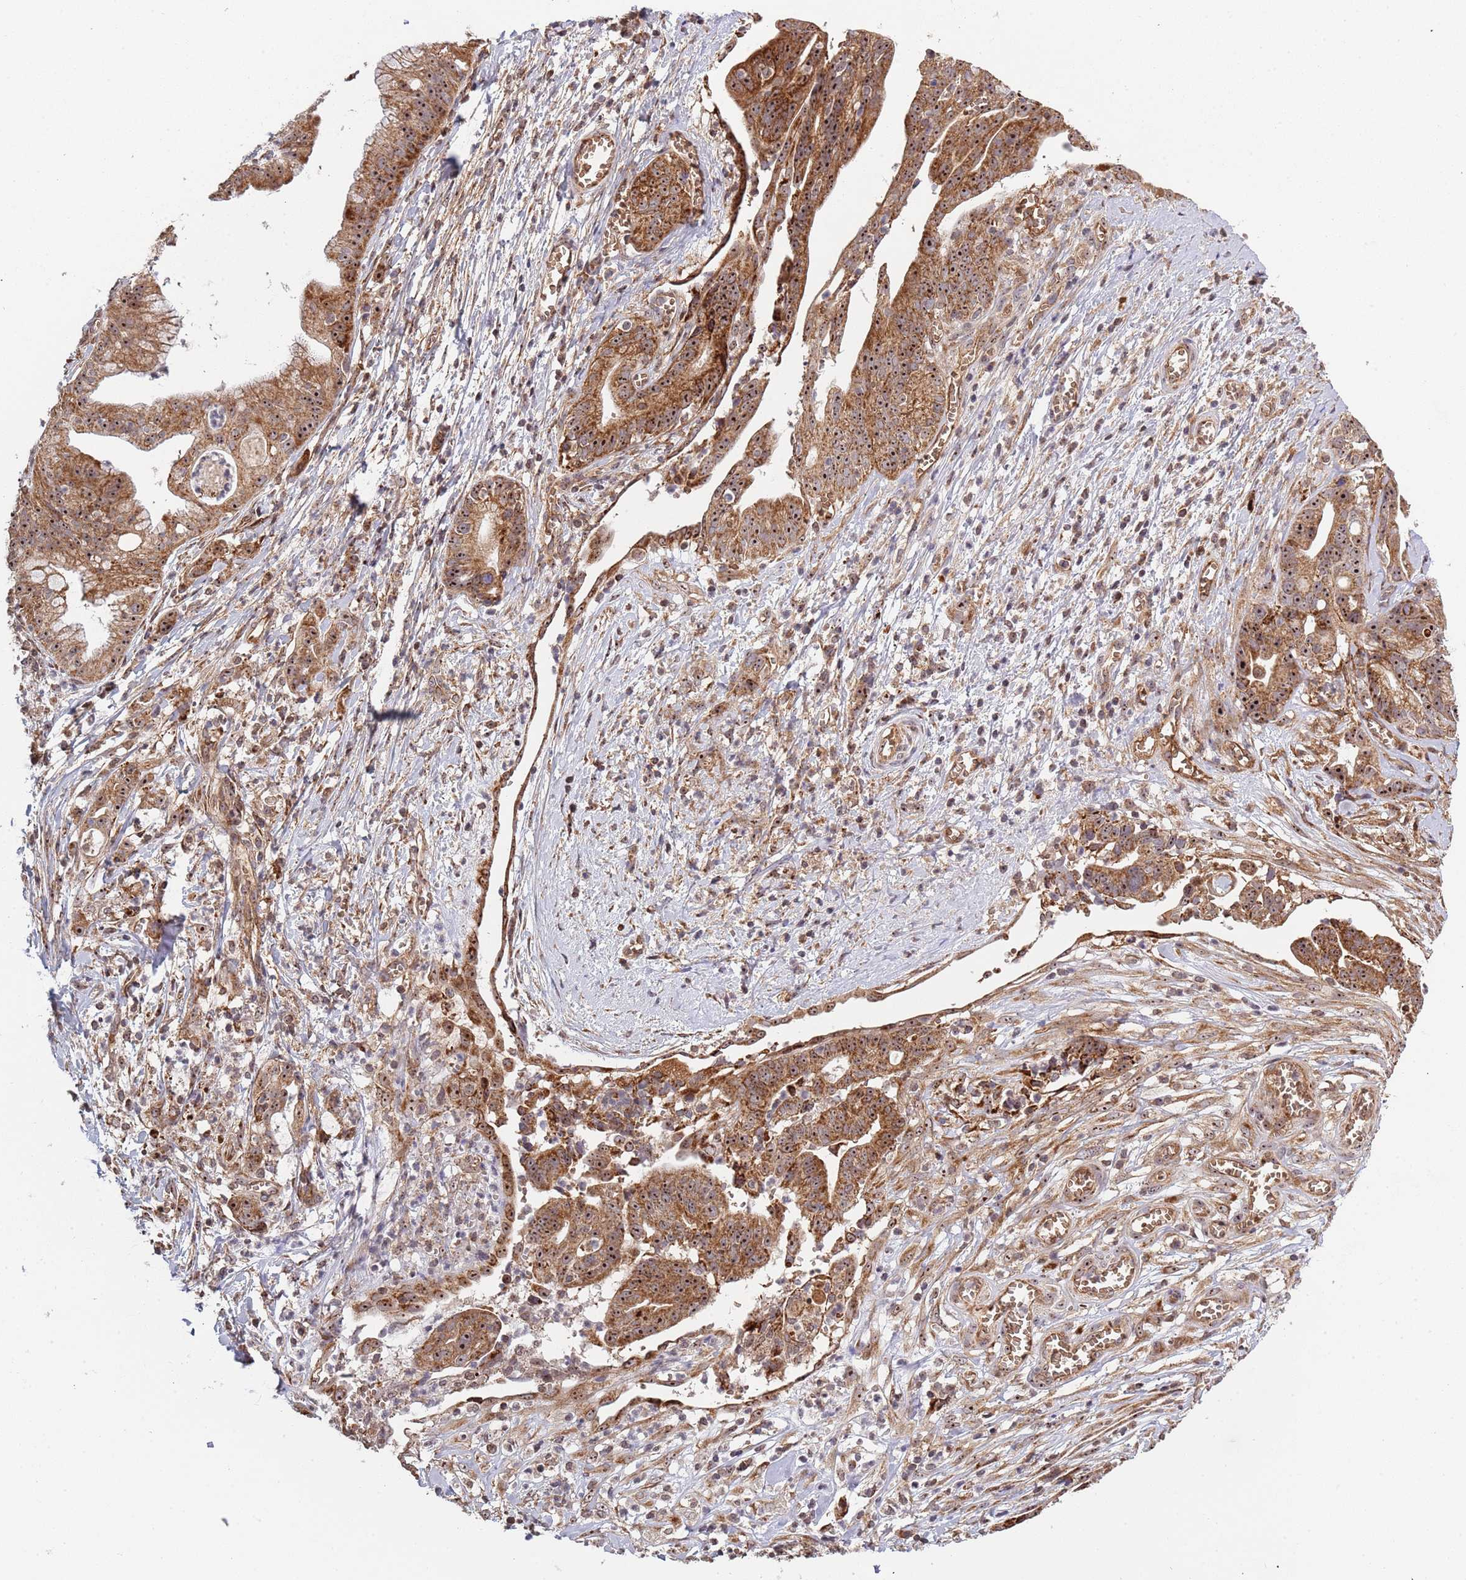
{"staining": {"intensity": "moderate", "quantity": ">75%", "location": "cytoplasmic/membranous,nuclear"}, "tissue": "ovarian cancer", "cell_type": "Tumor cells", "image_type": "cancer", "snomed": [{"axis": "morphology", "description": "Cystadenocarcinoma, mucinous, NOS"}, {"axis": "topography", "description": "Ovary"}], "caption": "Protein expression analysis of ovarian mucinous cystadenocarcinoma exhibits moderate cytoplasmic/membranous and nuclear staining in about >75% of tumor cells.", "gene": "DCHS1", "patient": {"sex": "female", "age": 70}}